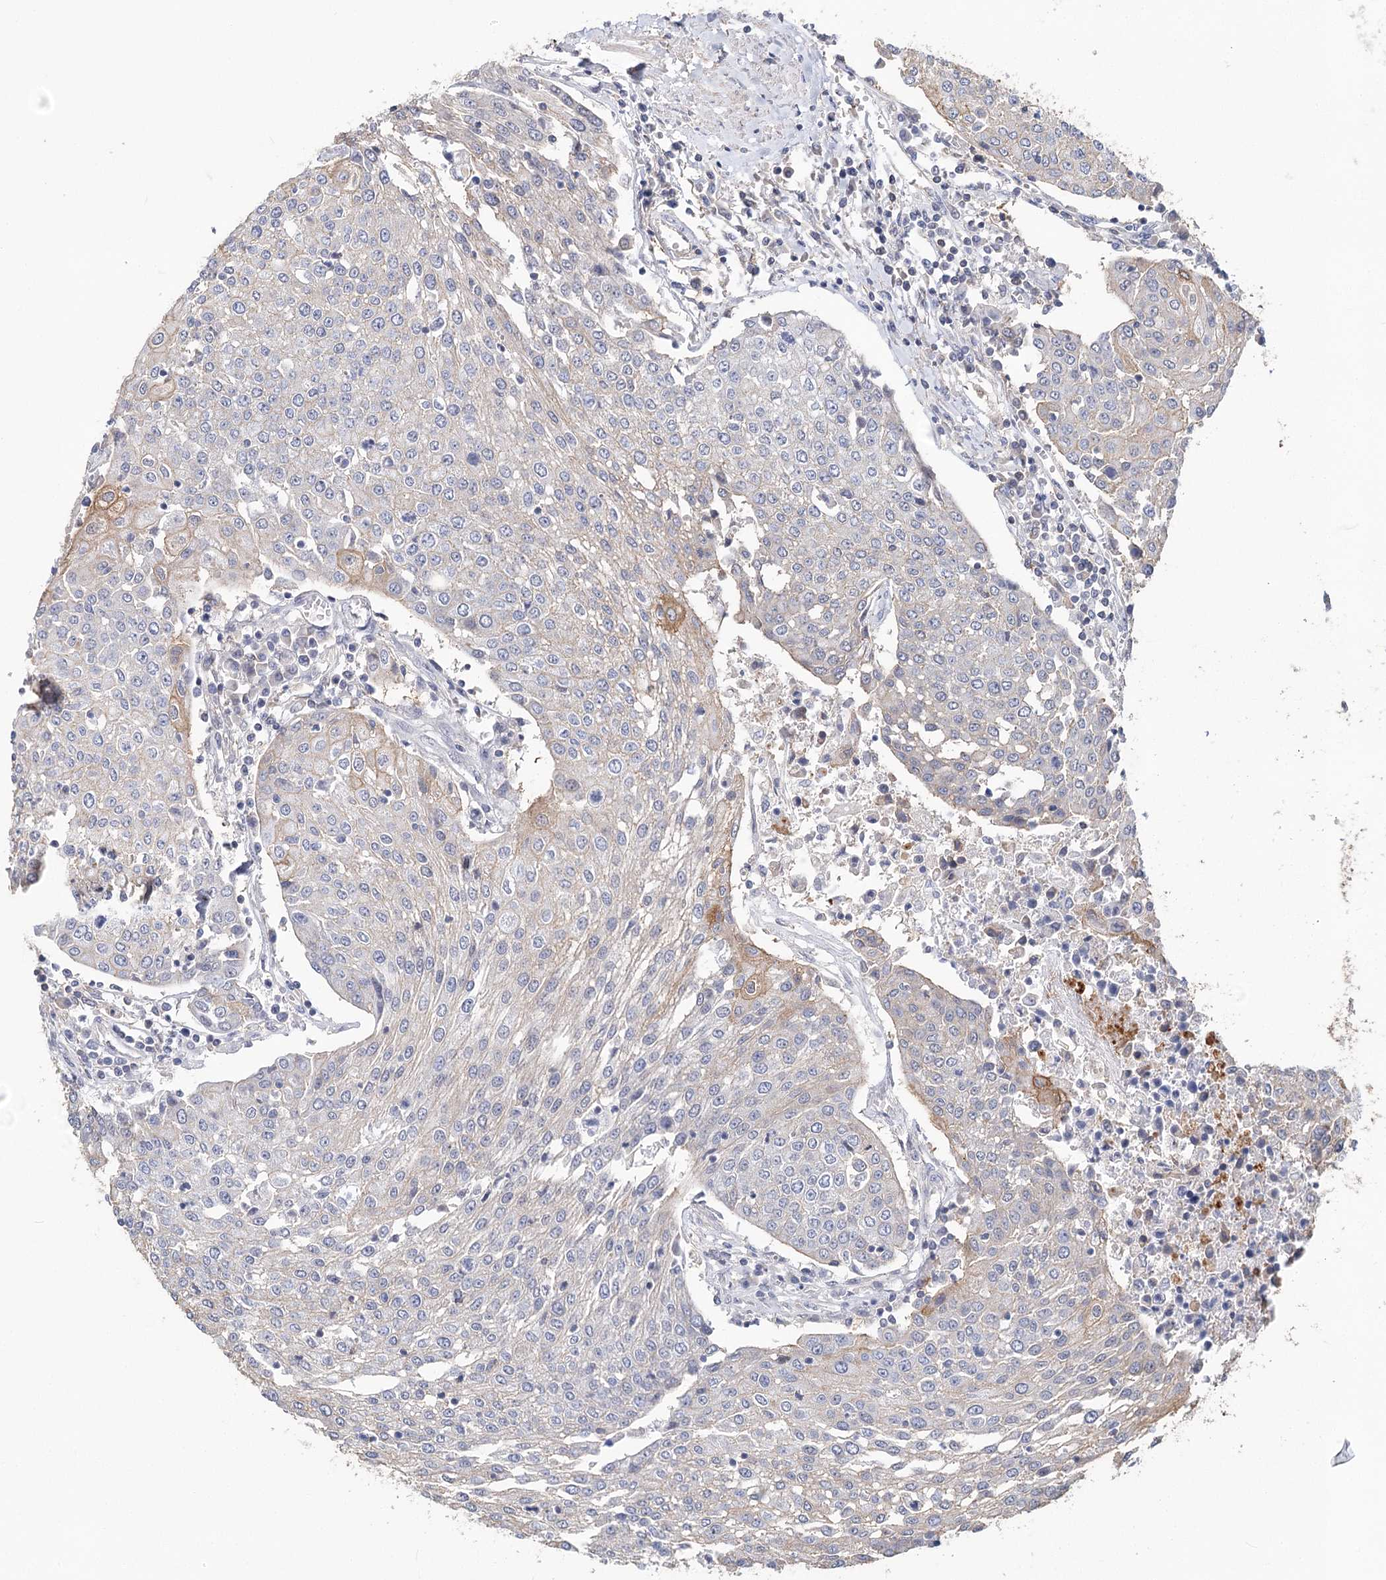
{"staining": {"intensity": "weak", "quantity": "<25%", "location": "cytoplasmic/membranous"}, "tissue": "urothelial cancer", "cell_type": "Tumor cells", "image_type": "cancer", "snomed": [{"axis": "morphology", "description": "Urothelial carcinoma, High grade"}, {"axis": "topography", "description": "Urinary bladder"}], "caption": "Tumor cells show no significant staining in high-grade urothelial carcinoma.", "gene": "TMEM218", "patient": {"sex": "female", "age": 85}}